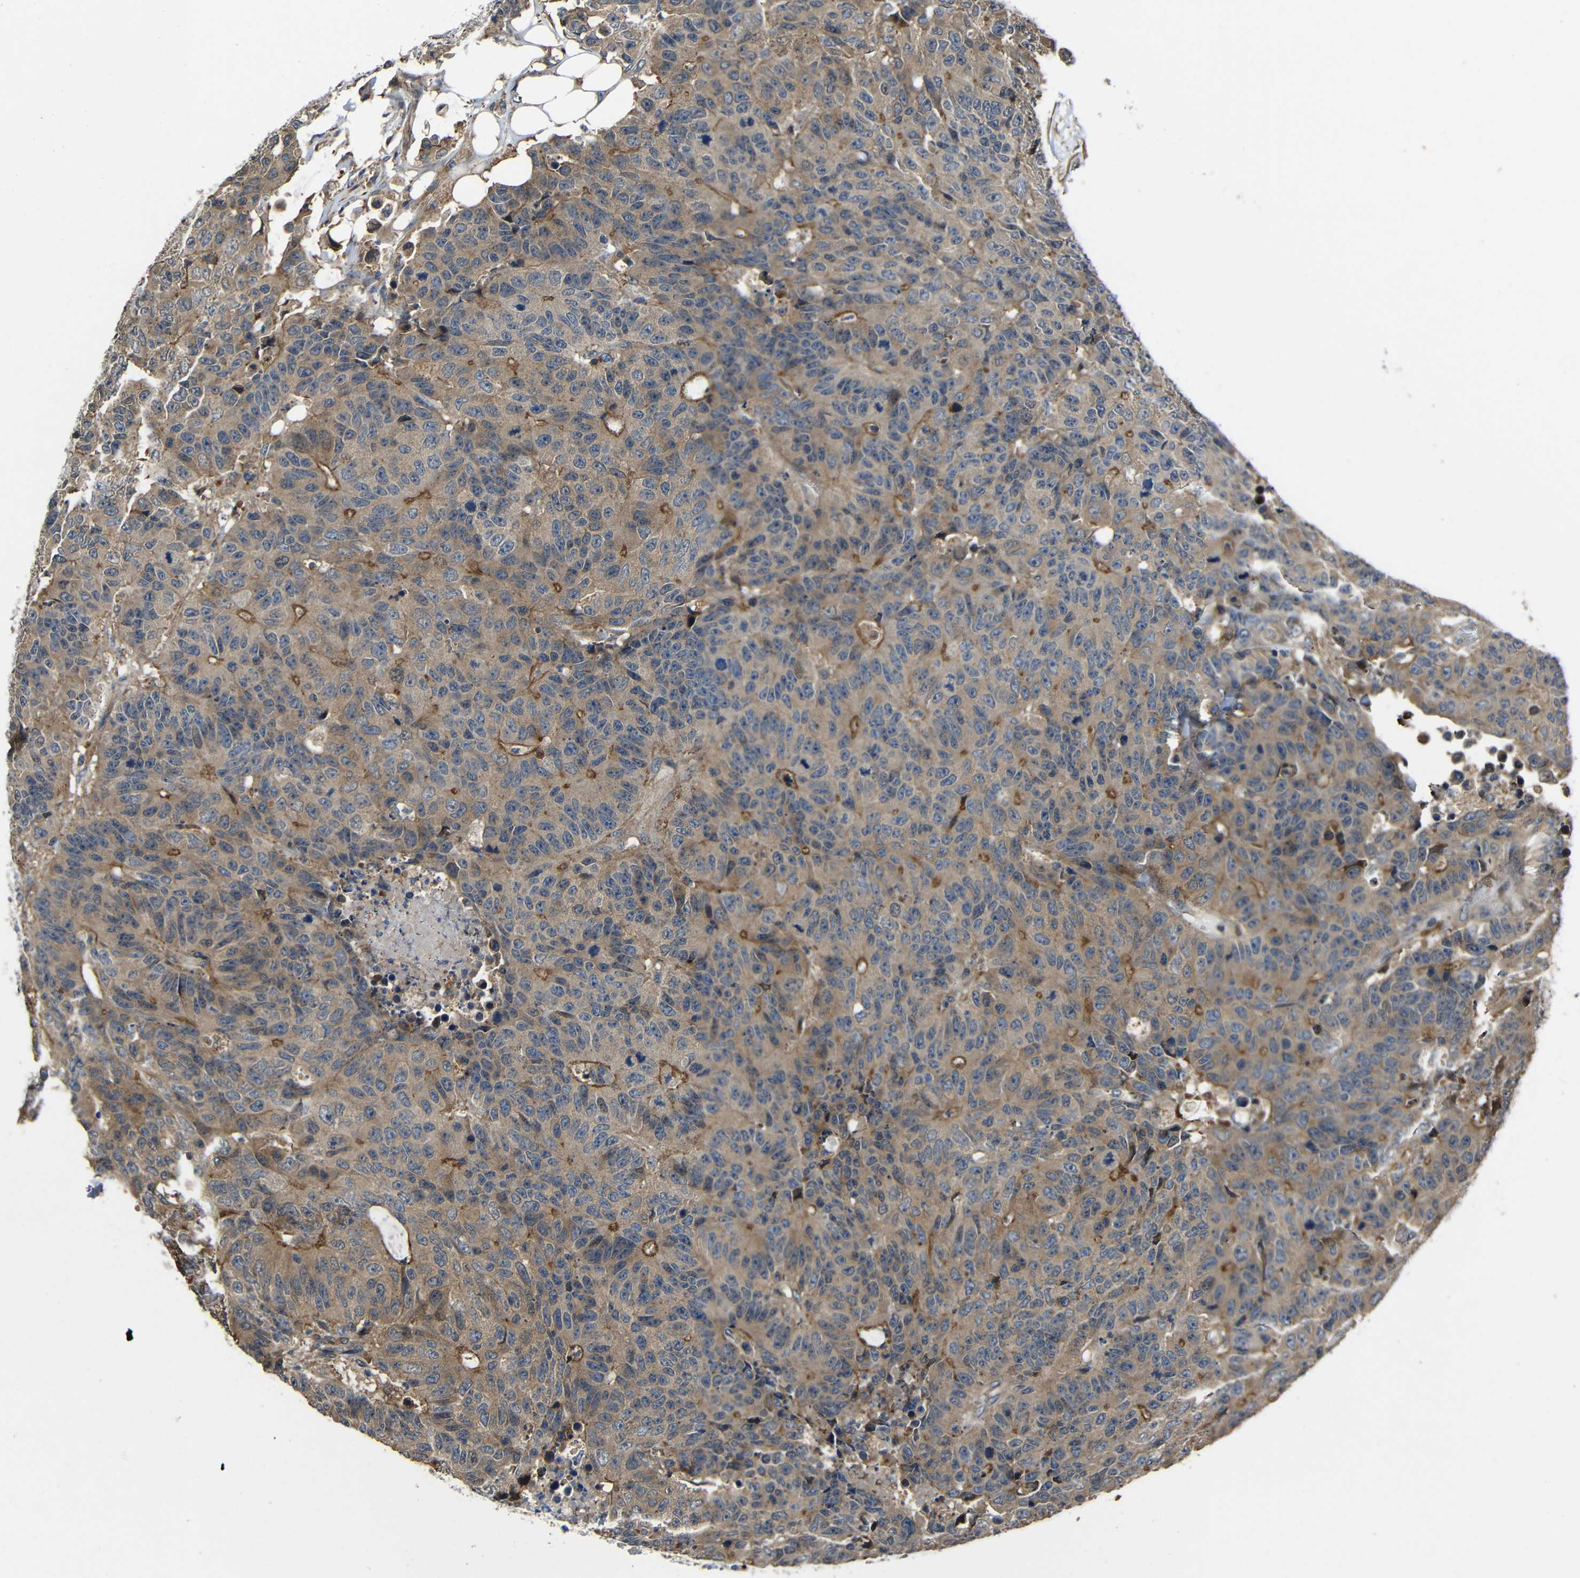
{"staining": {"intensity": "moderate", "quantity": ">75%", "location": "cytoplasmic/membranous"}, "tissue": "colorectal cancer", "cell_type": "Tumor cells", "image_type": "cancer", "snomed": [{"axis": "morphology", "description": "Adenocarcinoma, NOS"}, {"axis": "topography", "description": "Colon"}], "caption": "There is medium levels of moderate cytoplasmic/membranous positivity in tumor cells of colorectal cancer (adenocarcinoma), as demonstrated by immunohistochemical staining (brown color).", "gene": "GDI1", "patient": {"sex": "female", "age": 86}}